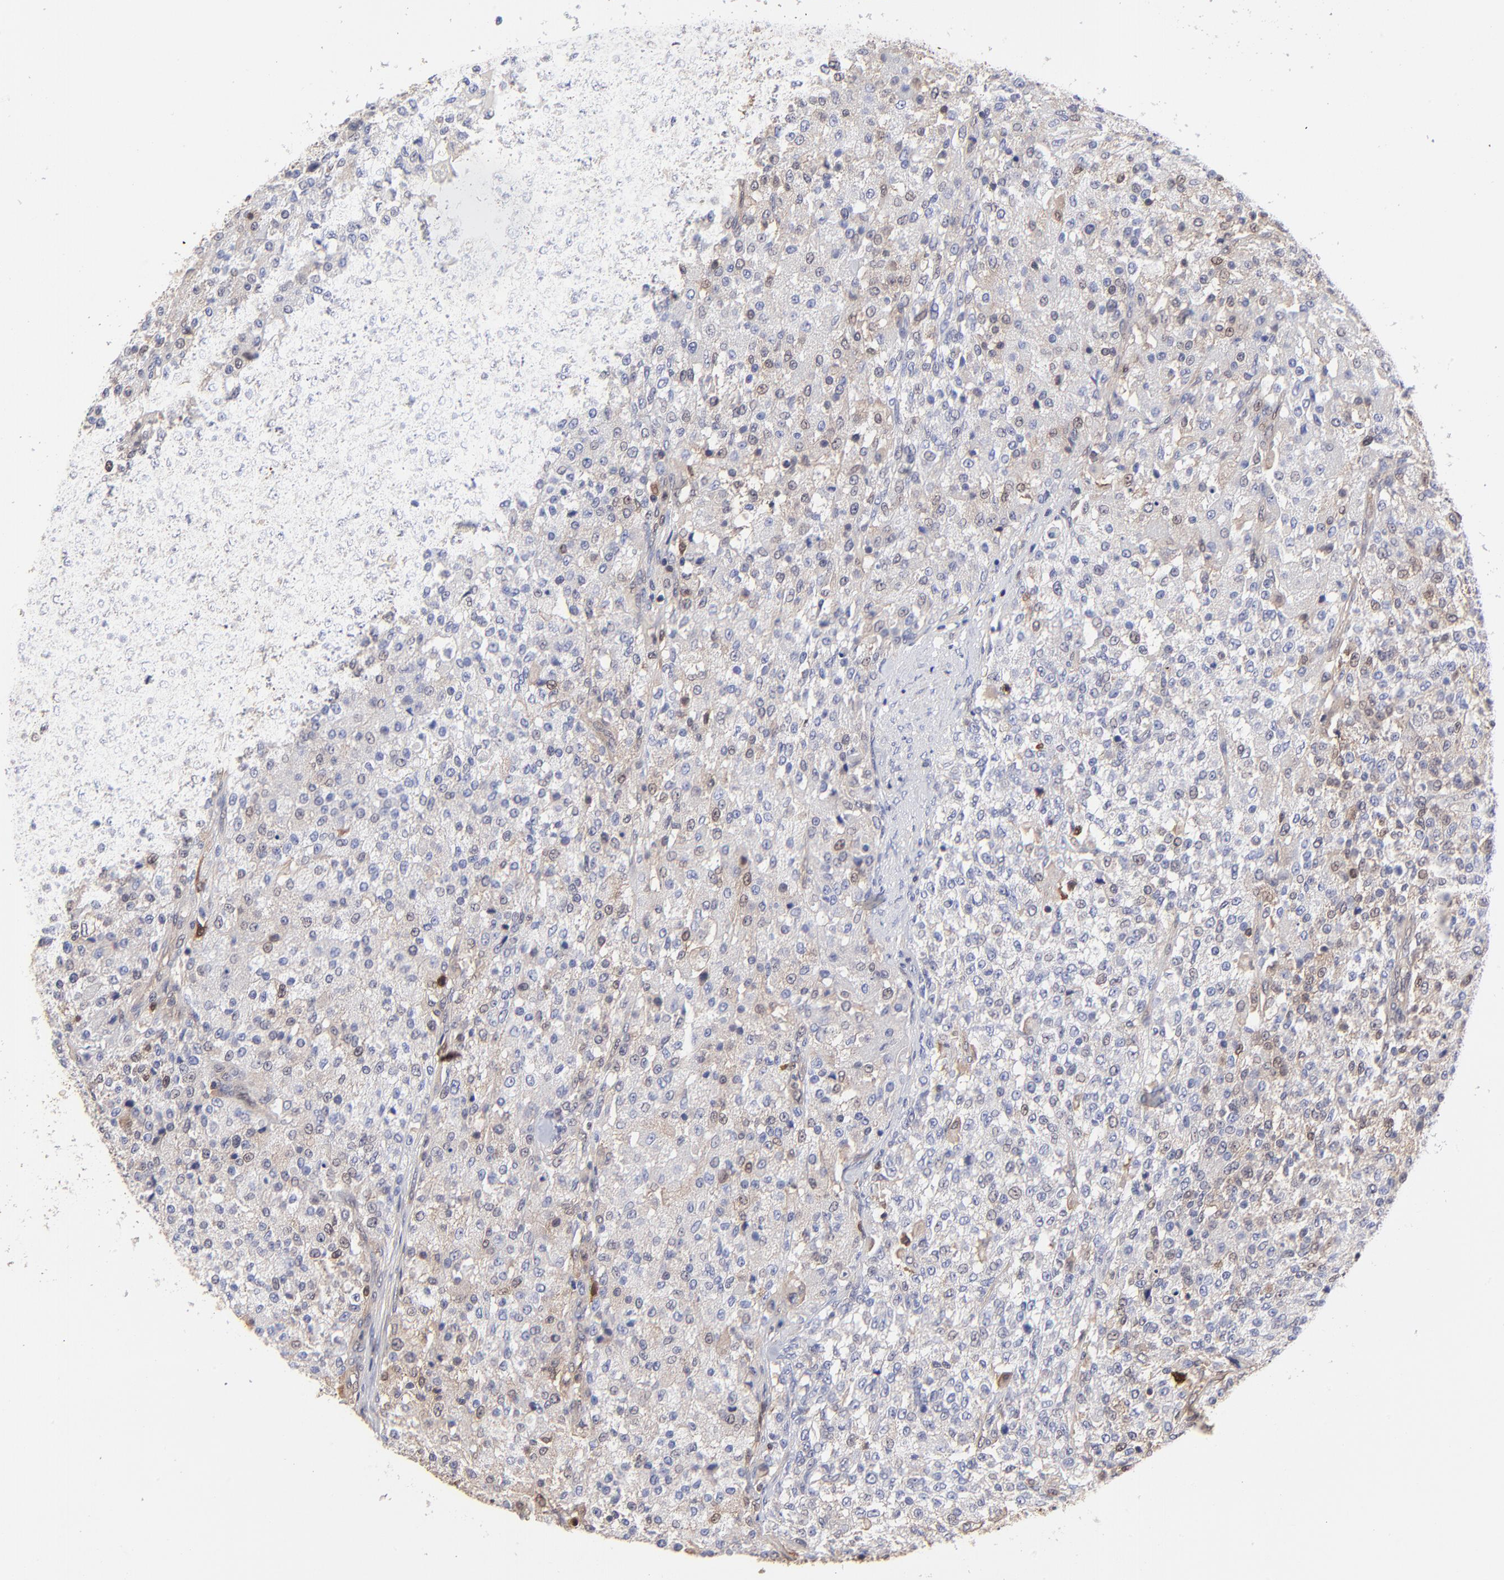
{"staining": {"intensity": "moderate", "quantity": "25%-75%", "location": "cytoplasmic/membranous,nuclear"}, "tissue": "testis cancer", "cell_type": "Tumor cells", "image_type": "cancer", "snomed": [{"axis": "morphology", "description": "Seminoma, NOS"}, {"axis": "topography", "description": "Testis"}], "caption": "Immunohistochemical staining of human testis cancer (seminoma) shows medium levels of moderate cytoplasmic/membranous and nuclear positivity in approximately 25%-75% of tumor cells.", "gene": "DCTPP1", "patient": {"sex": "male", "age": 59}}